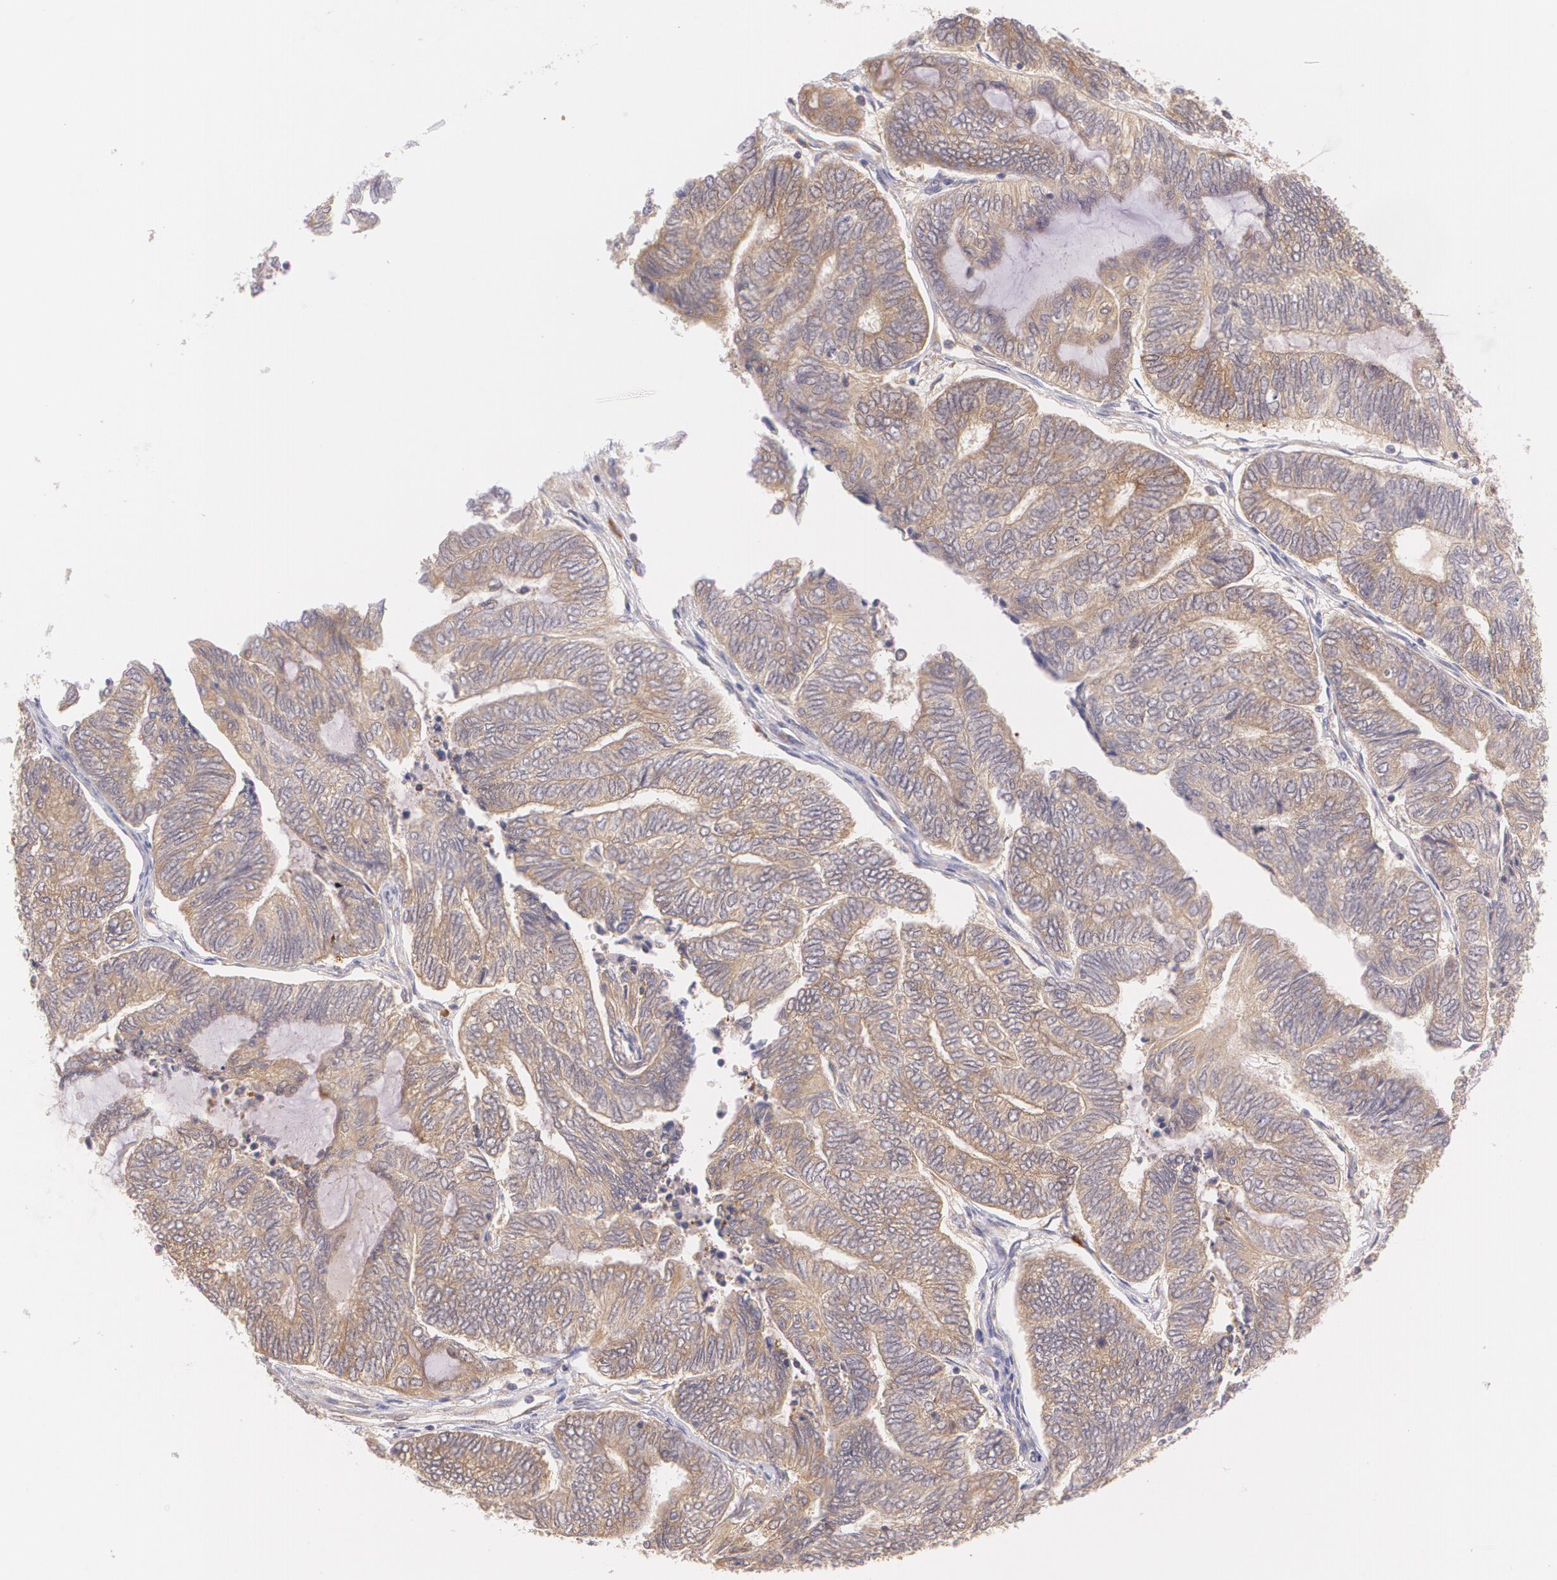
{"staining": {"intensity": "moderate", "quantity": ">75%", "location": "cytoplasmic/membranous"}, "tissue": "endometrial cancer", "cell_type": "Tumor cells", "image_type": "cancer", "snomed": [{"axis": "morphology", "description": "Adenocarcinoma, NOS"}, {"axis": "topography", "description": "Uterus"}, {"axis": "topography", "description": "Endometrium"}], "caption": "A medium amount of moderate cytoplasmic/membranous staining is appreciated in about >75% of tumor cells in endometrial cancer tissue.", "gene": "CCL17", "patient": {"sex": "female", "age": 70}}